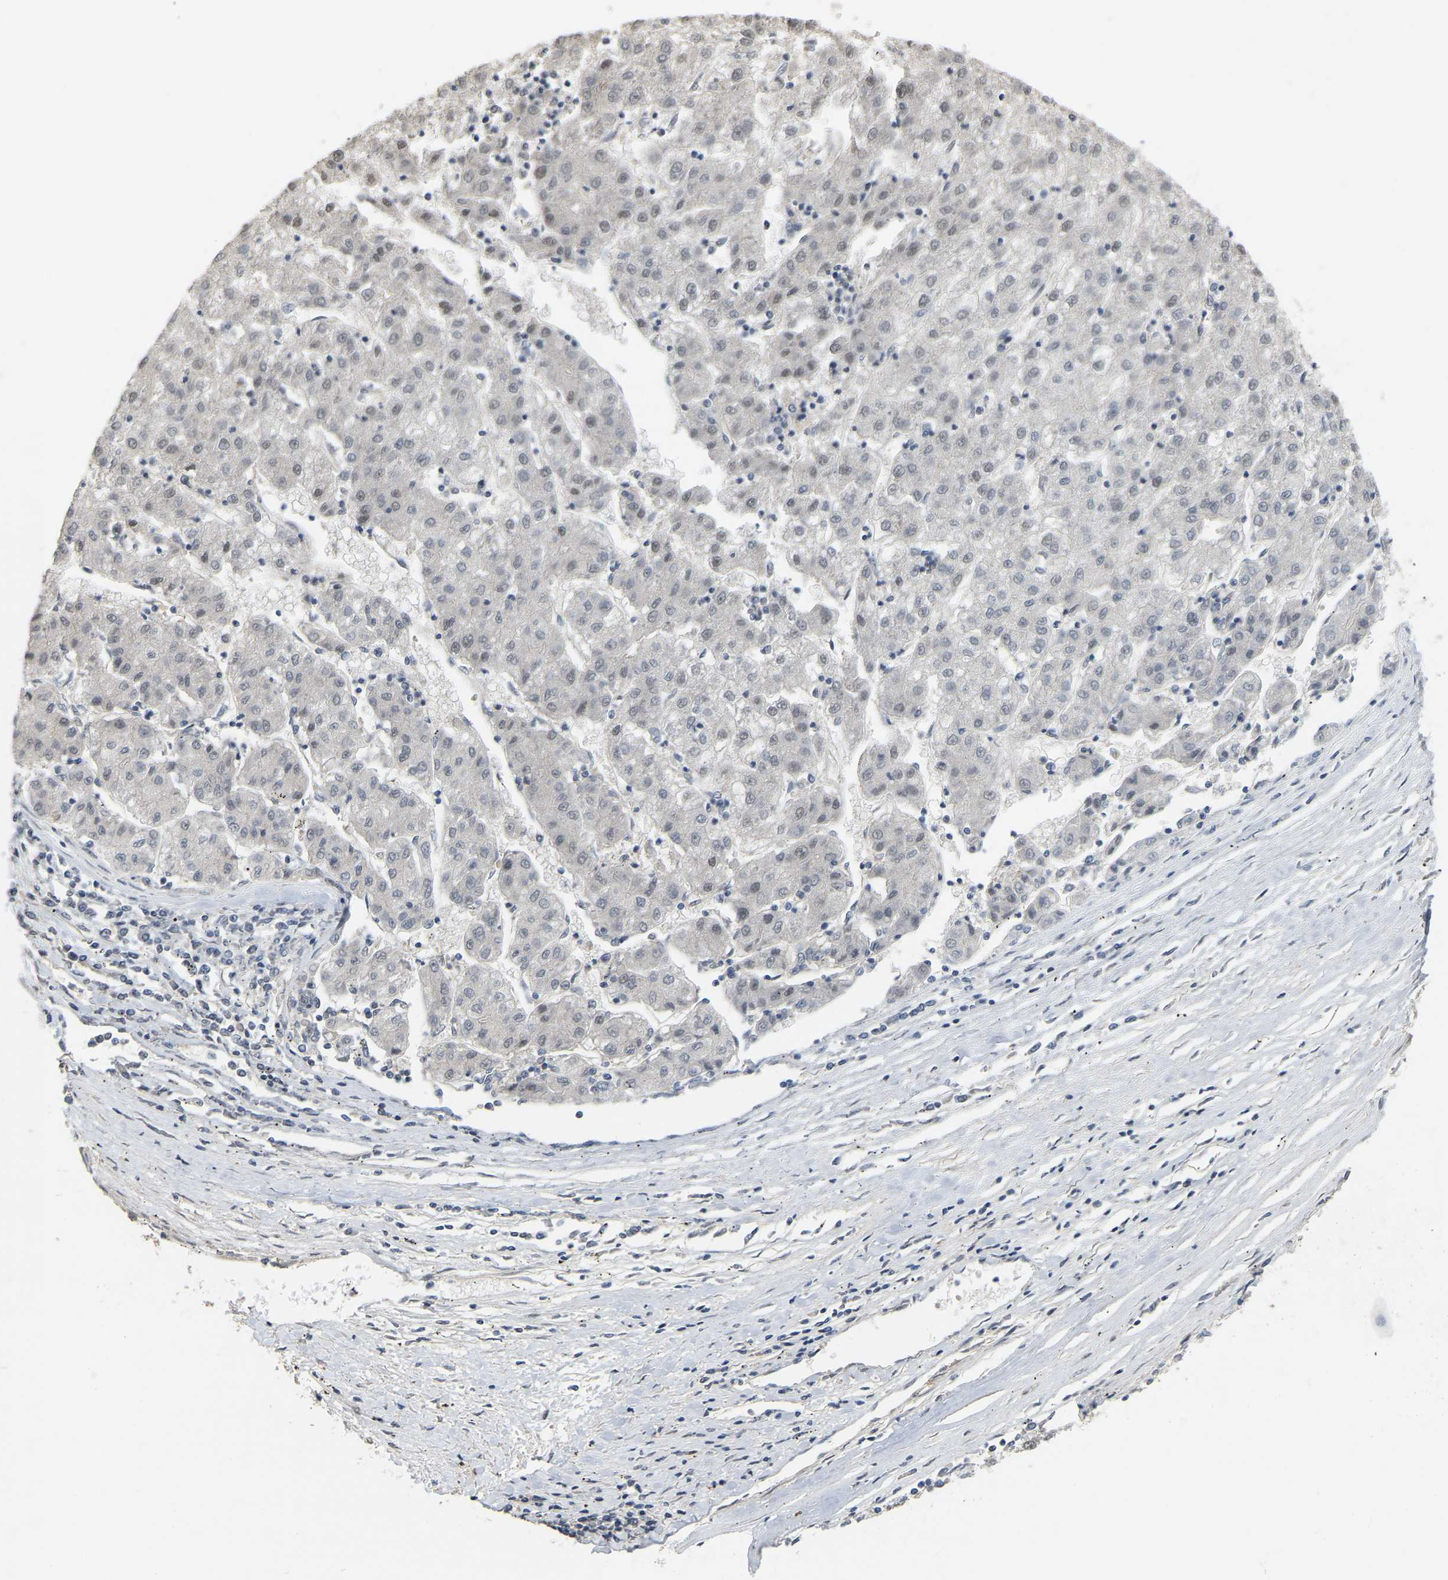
{"staining": {"intensity": "weak", "quantity": "<25%", "location": "nuclear"}, "tissue": "liver cancer", "cell_type": "Tumor cells", "image_type": "cancer", "snomed": [{"axis": "morphology", "description": "Carcinoma, Hepatocellular, NOS"}, {"axis": "topography", "description": "Liver"}], "caption": "A photomicrograph of liver hepatocellular carcinoma stained for a protein exhibits no brown staining in tumor cells.", "gene": "RUVBL1", "patient": {"sex": "male", "age": 72}}